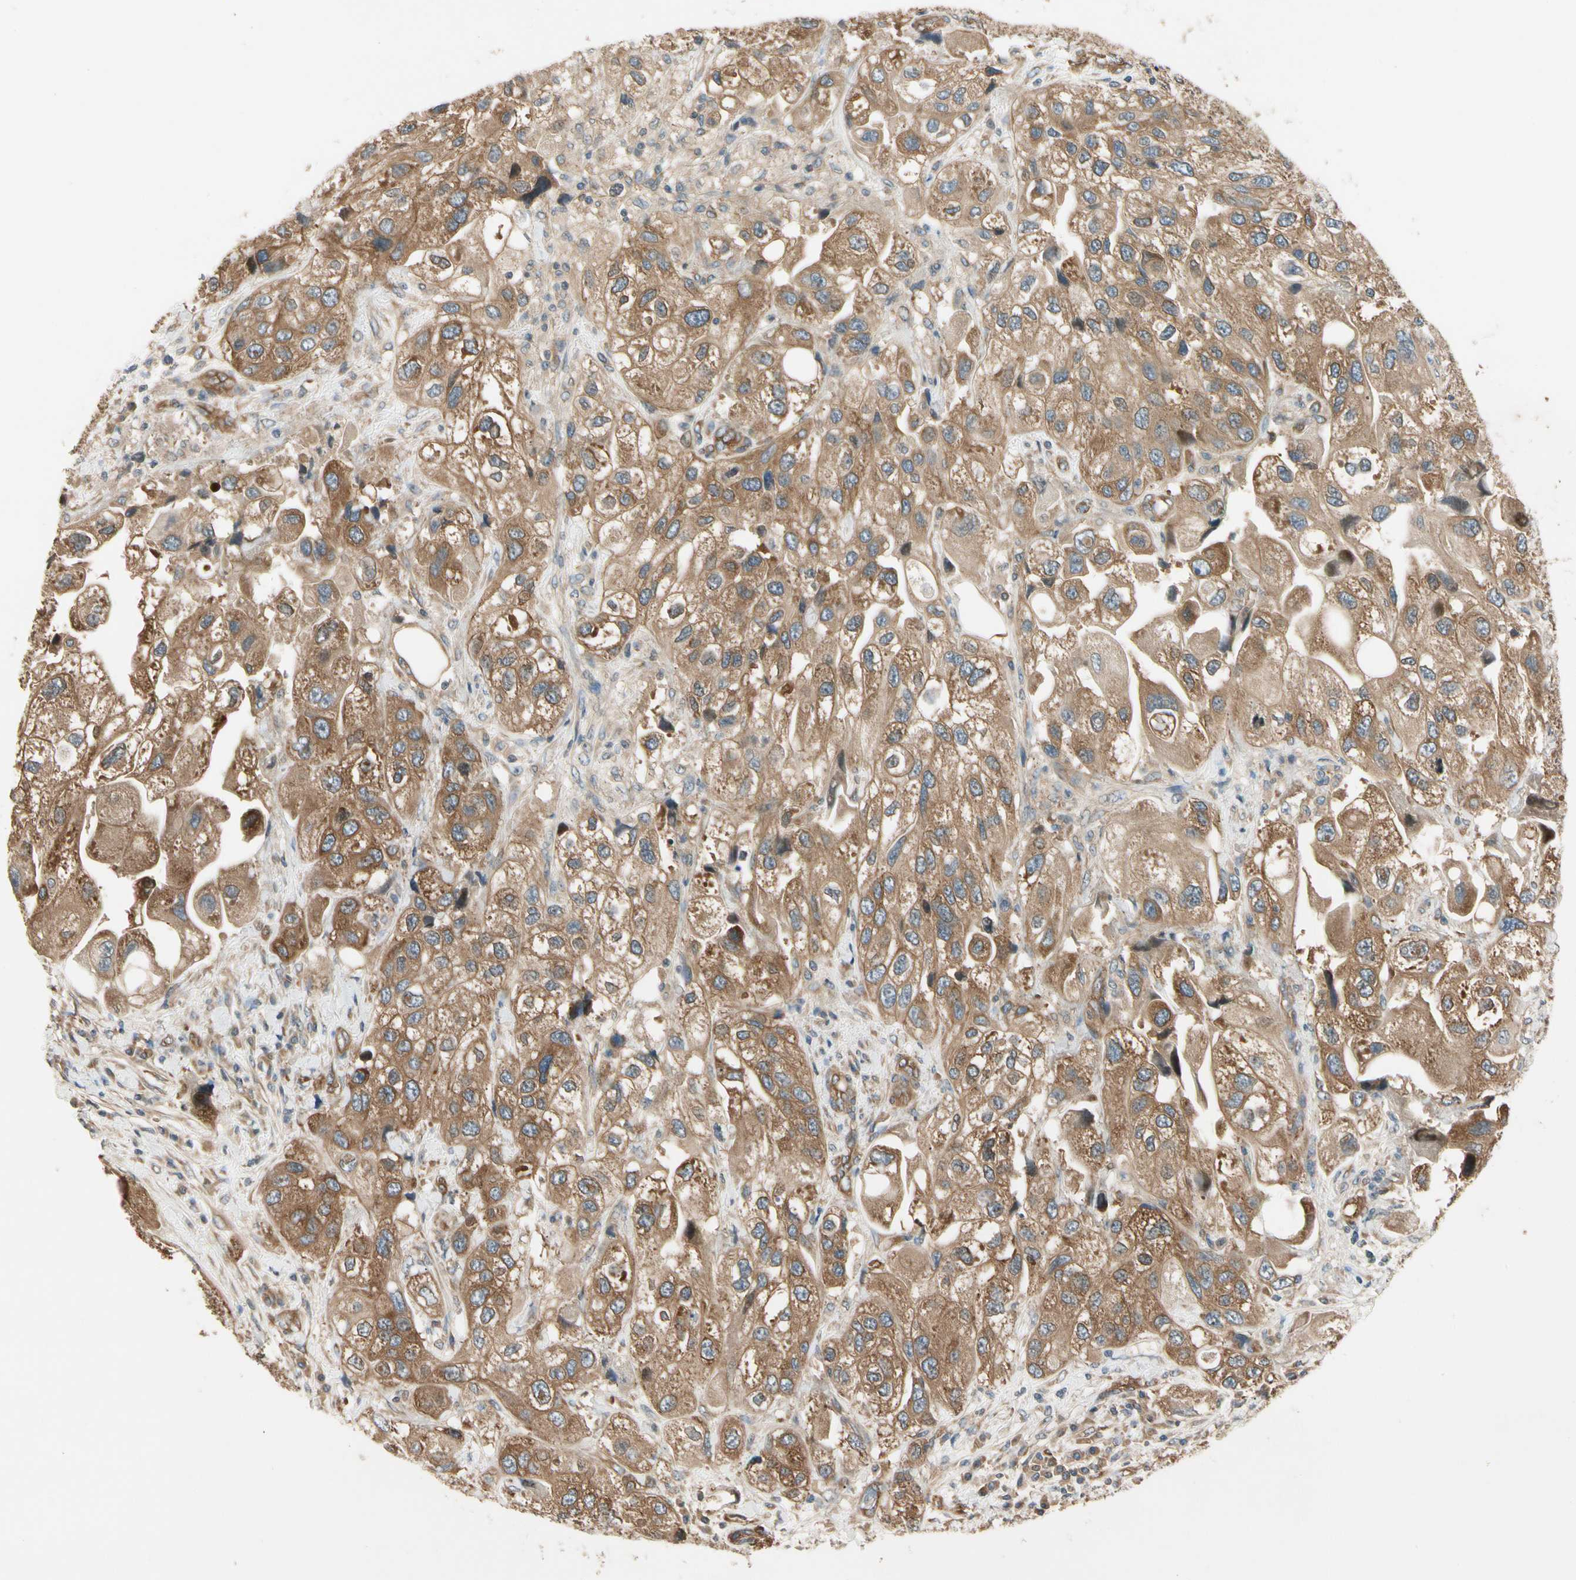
{"staining": {"intensity": "moderate", "quantity": ">75%", "location": "cytoplasmic/membranous"}, "tissue": "urothelial cancer", "cell_type": "Tumor cells", "image_type": "cancer", "snomed": [{"axis": "morphology", "description": "Urothelial carcinoma, High grade"}, {"axis": "topography", "description": "Urinary bladder"}], "caption": "Human high-grade urothelial carcinoma stained with a brown dye displays moderate cytoplasmic/membranous positive staining in approximately >75% of tumor cells.", "gene": "ROCK2", "patient": {"sex": "female", "age": 64}}